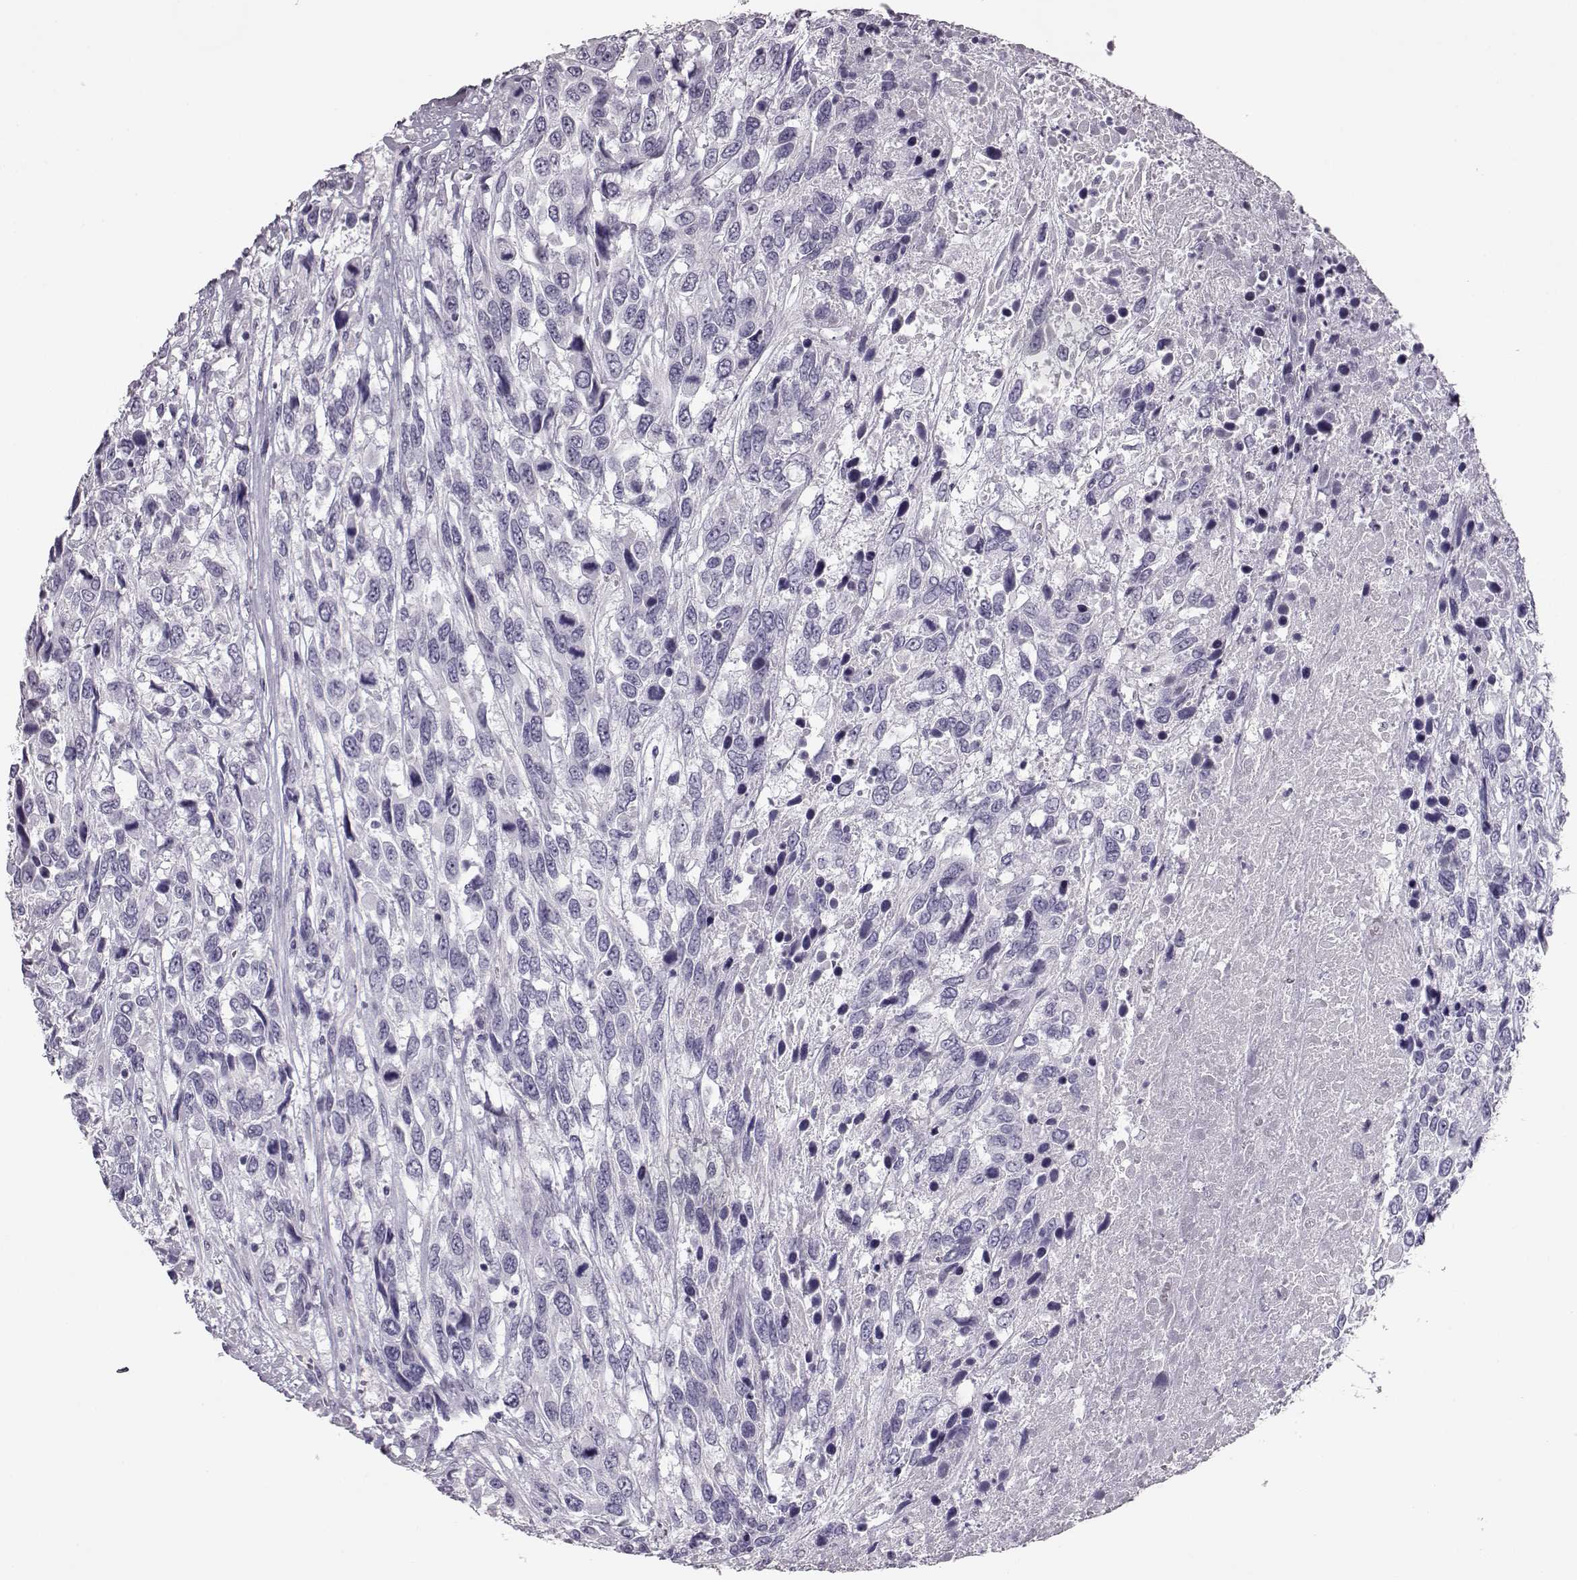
{"staining": {"intensity": "negative", "quantity": "none", "location": "none"}, "tissue": "urothelial cancer", "cell_type": "Tumor cells", "image_type": "cancer", "snomed": [{"axis": "morphology", "description": "Urothelial carcinoma, High grade"}, {"axis": "topography", "description": "Urinary bladder"}], "caption": "Tumor cells are negative for brown protein staining in urothelial cancer.", "gene": "BFSP2", "patient": {"sex": "female", "age": 70}}